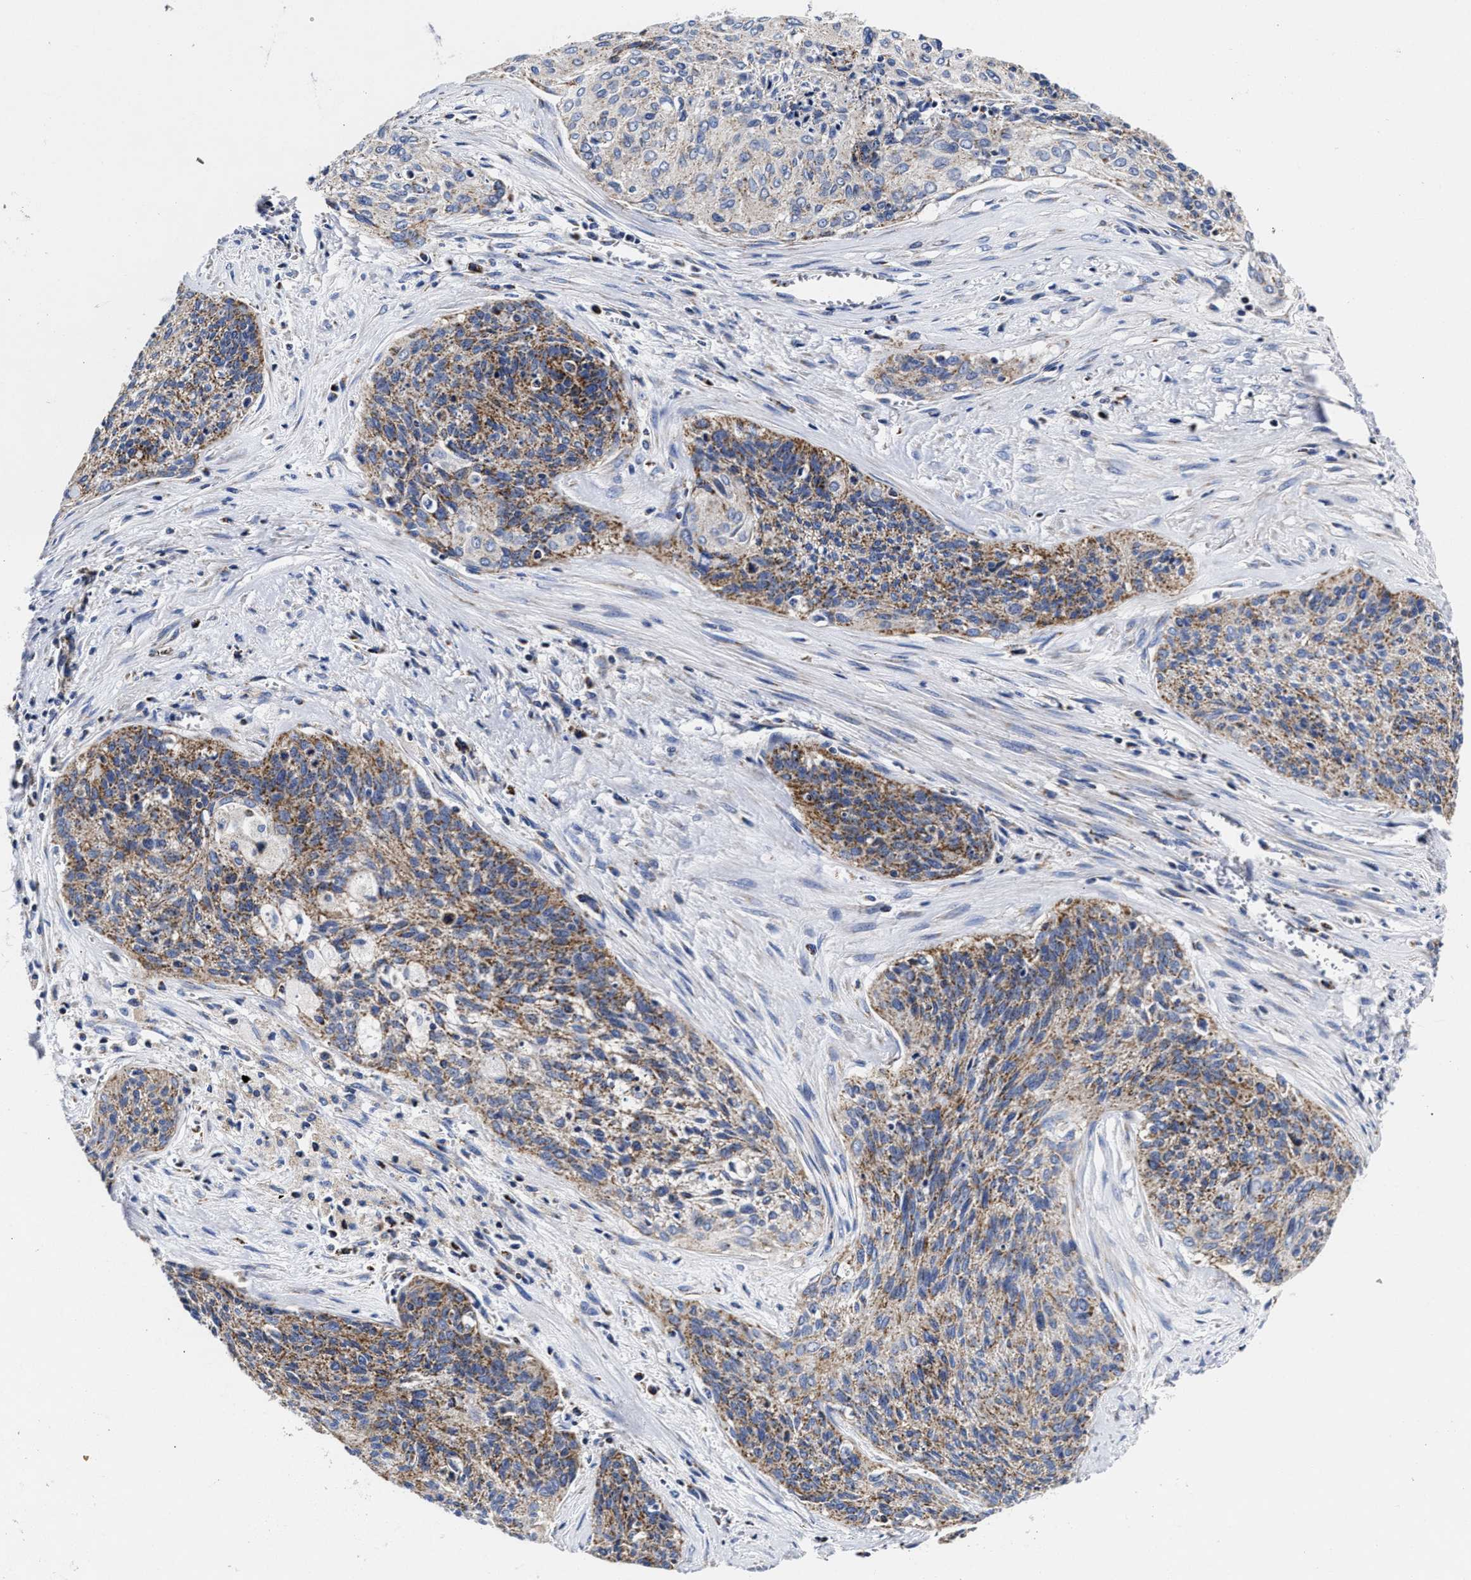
{"staining": {"intensity": "moderate", "quantity": "<25%", "location": "cytoplasmic/membranous"}, "tissue": "cervical cancer", "cell_type": "Tumor cells", "image_type": "cancer", "snomed": [{"axis": "morphology", "description": "Squamous cell carcinoma, NOS"}, {"axis": "topography", "description": "Cervix"}], "caption": "This micrograph shows cervical squamous cell carcinoma stained with immunohistochemistry (IHC) to label a protein in brown. The cytoplasmic/membranous of tumor cells show moderate positivity for the protein. Nuclei are counter-stained blue.", "gene": "HINT2", "patient": {"sex": "female", "age": 55}}